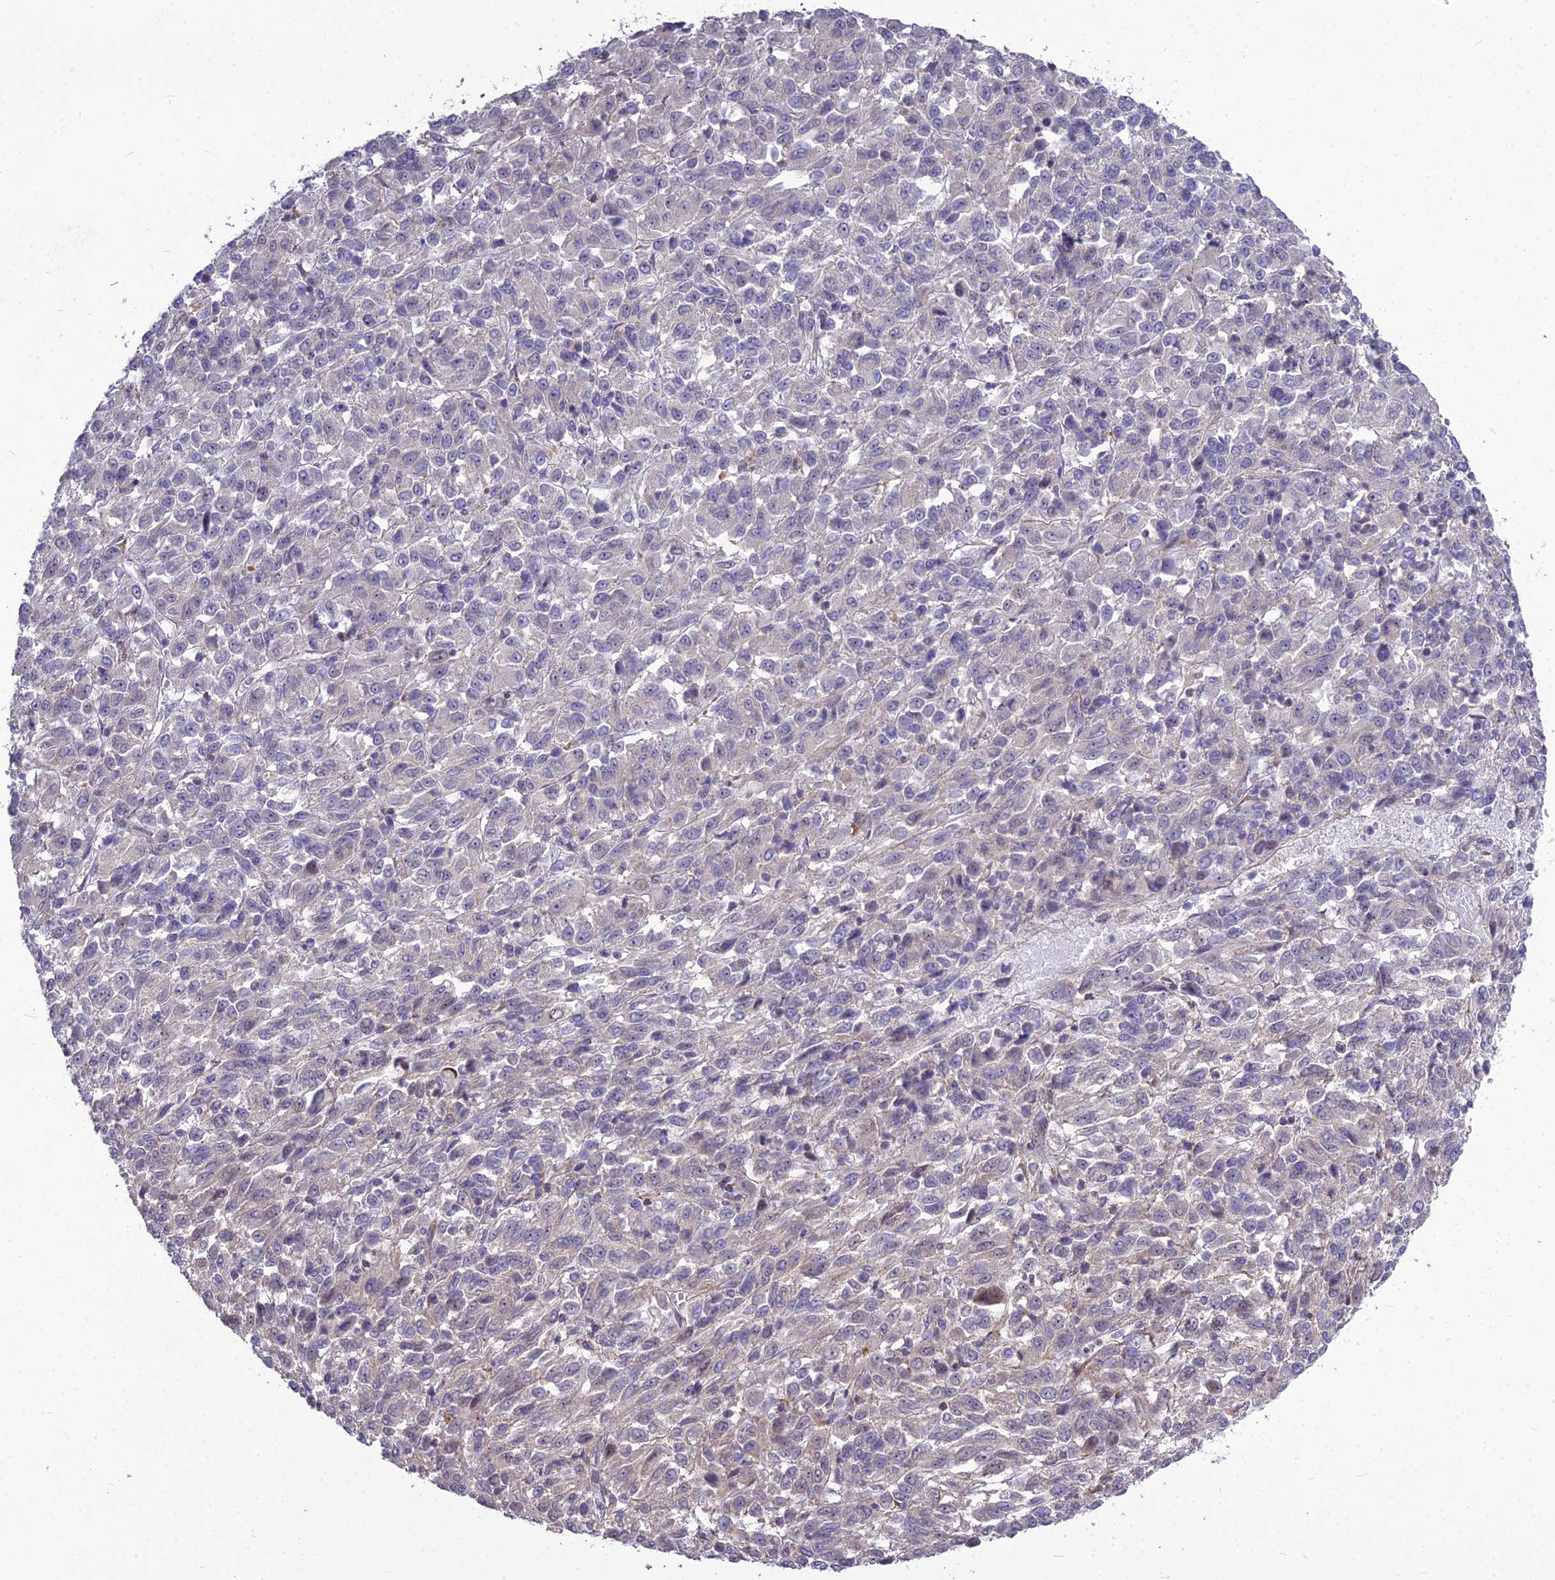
{"staining": {"intensity": "negative", "quantity": "none", "location": "none"}, "tissue": "melanoma", "cell_type": "Tumor cells", "image_type": "cancer", "snomed": [{"axis": "morphology", "description": "Malignant melanoma, Metastatic site"}, {"axis": "topography", "description": "Lung"}], "caption": "Immunohistochemistry (IHC) photomicrograph of human melanoma stained for a protein (brown), which reveals no positivity in tumor cells.", "gene": "TSPYL2", "patient": {"sex": "male", "age": 64}}